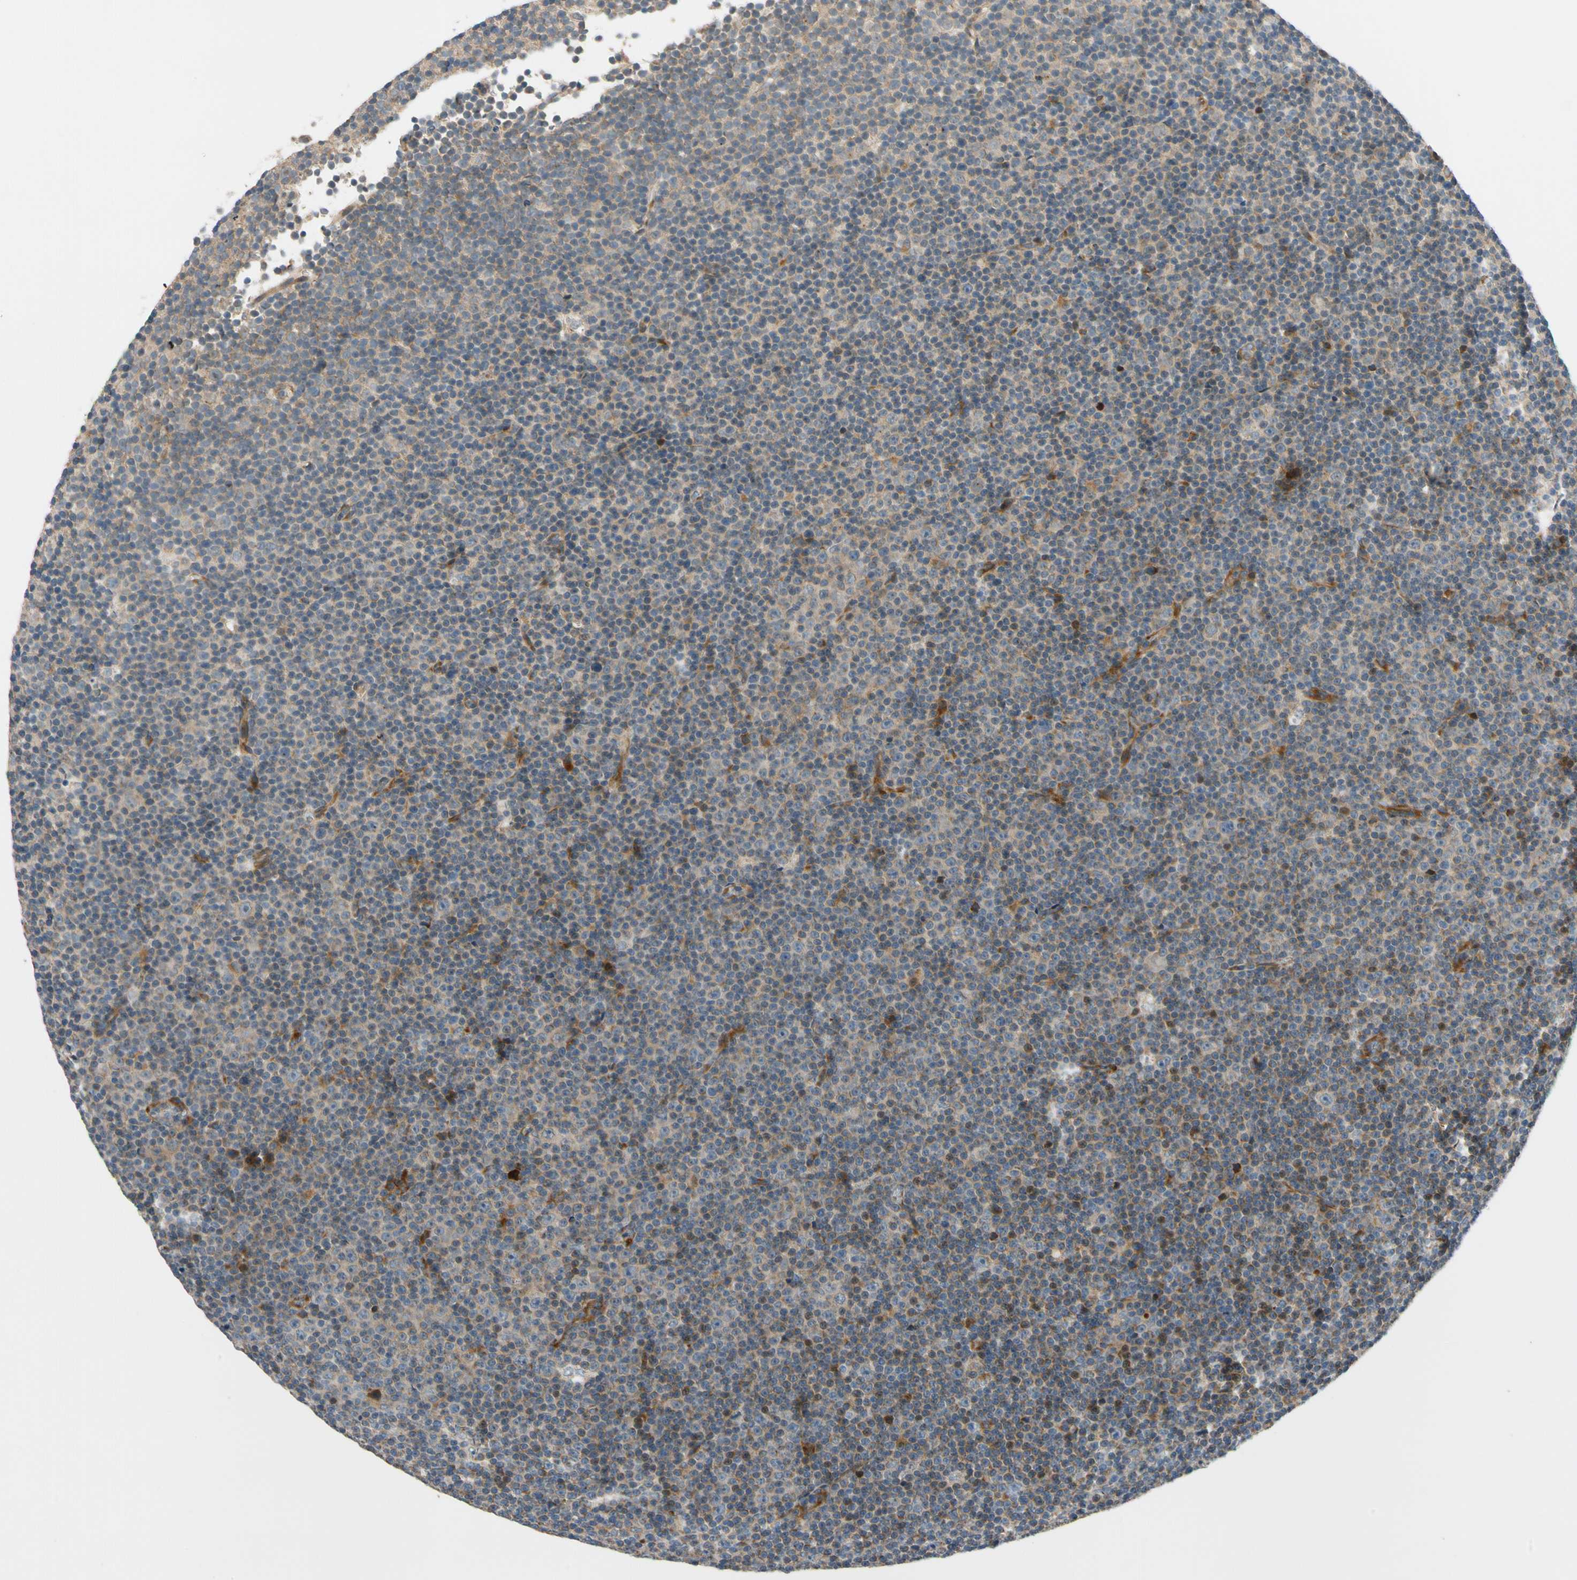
{"staining": {"intensity": "weak", "quantity": ">75%", "location": "cytoplasmic/membranous"}, "tissue": "lymphoma", "cell_type": "Tumor cells", "image_type": "cancer", "snomed": [{"axis": "morphology", "description": "Malignant lymphoma, non-Hodgkin's type, Low grade"}, {"axis": "topography", "description": "Lymph node"}], "caption": "Protein expression analysis of human low-grade malignant lymphoma, non-Hodgkin's type reveals weak cytoplasmic/membranous staining in approximately >75% of tumor cells.", "gene": "MST1R", "patient": {"sex": "female", "age": 67}}